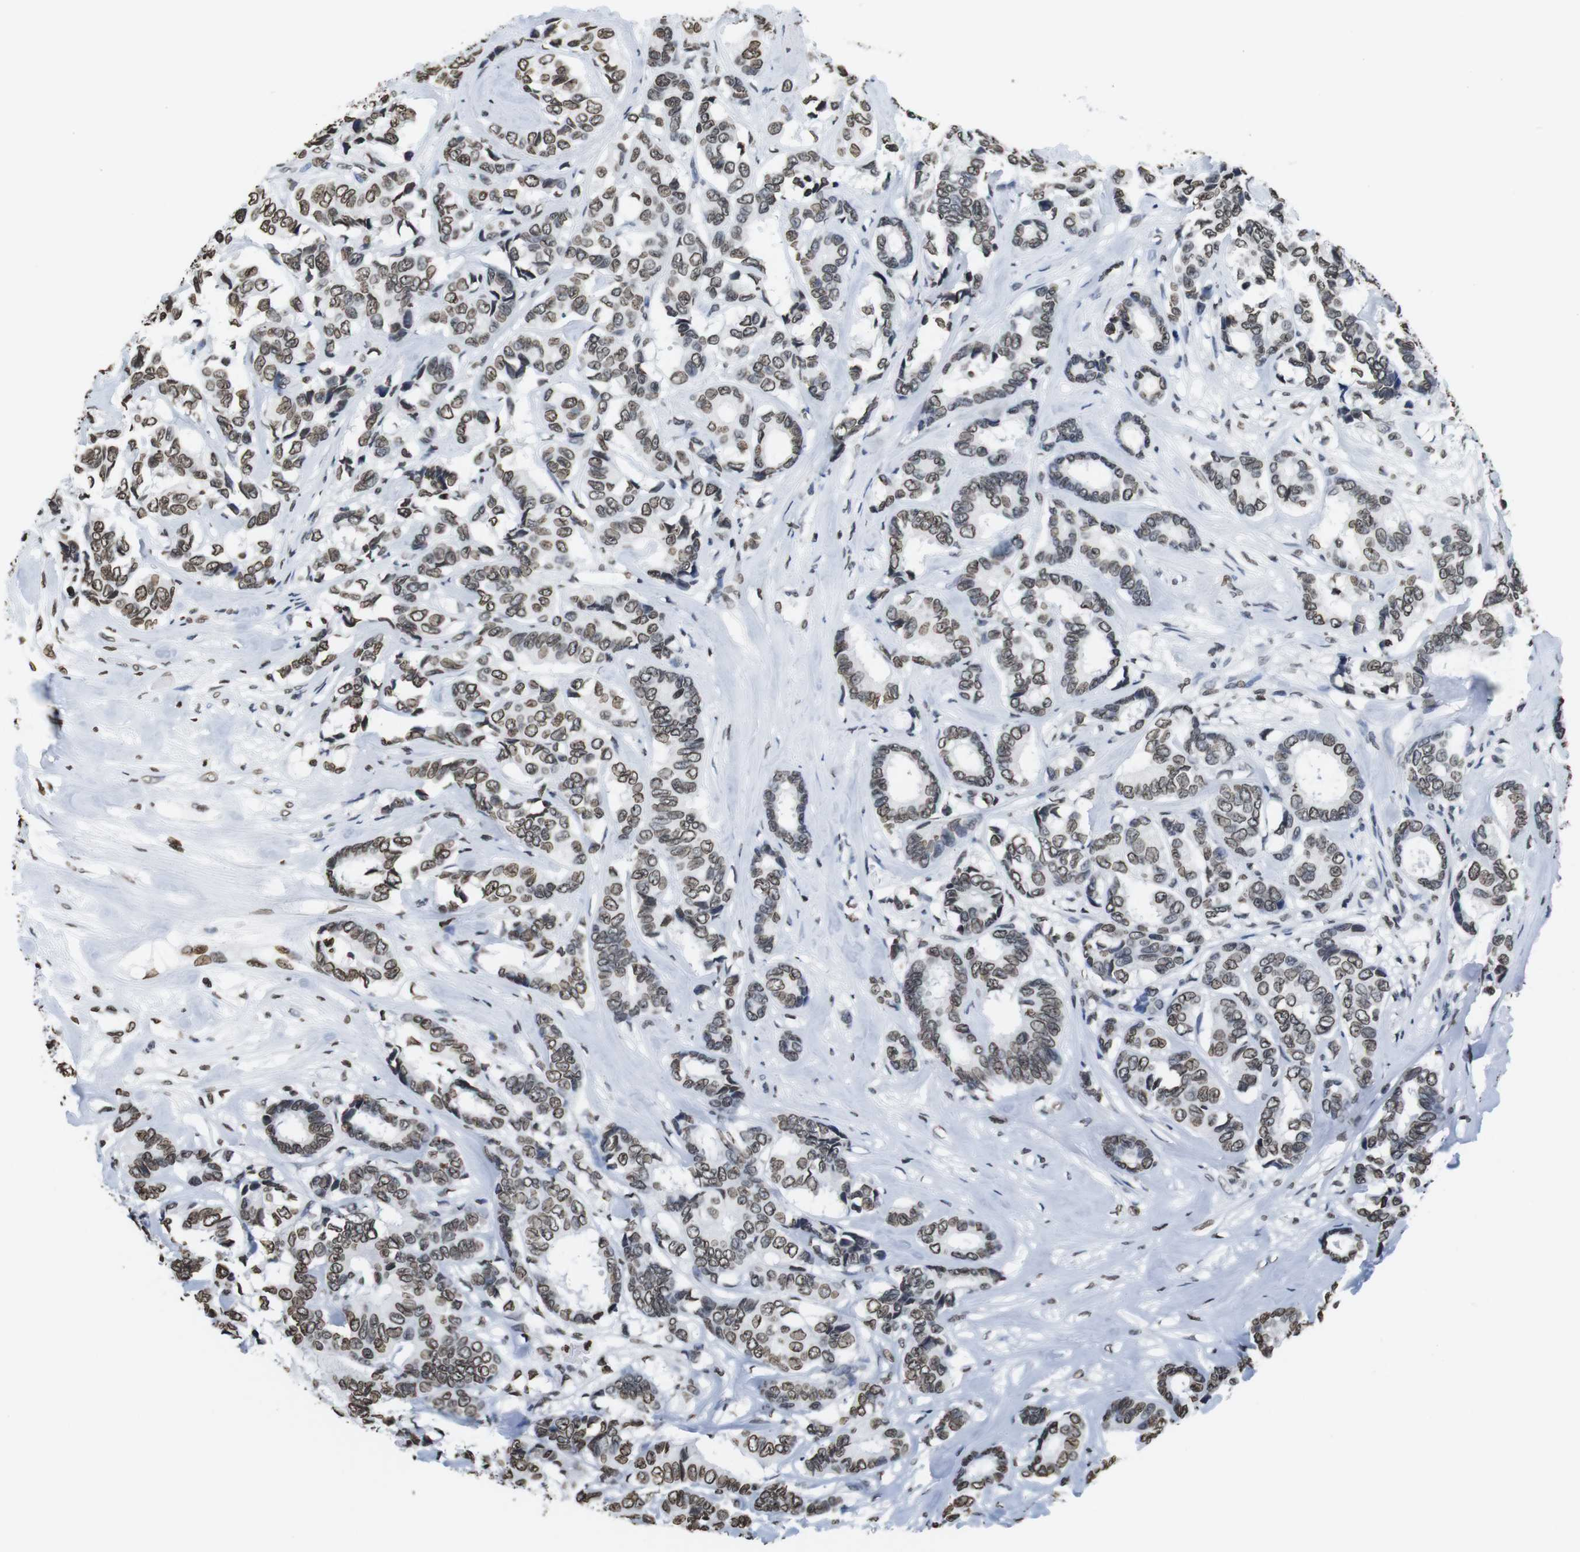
{"staining": {"intensity": "moderate", "quantity": ">75%", "location": "nuclear"}, "tissue": "breast cancer", "cell_type": "Tumor cells", "image_type": "cancer", "snomed": [{"axis": "morphology", "description": "Duct carcinoma"}, {"axis": "topography", "description": "Breast"}], "caption": "IHC image of neoplastic tissue: breast cancer stained using immunohistochemistry (IHC) reveals medium levels of moderate protein expression localized specifically in the nuclear of tumor cells, appearing as a nuclear brown color.", "gene": "BSX", "patient": {"sex": "female", "age": 87}}